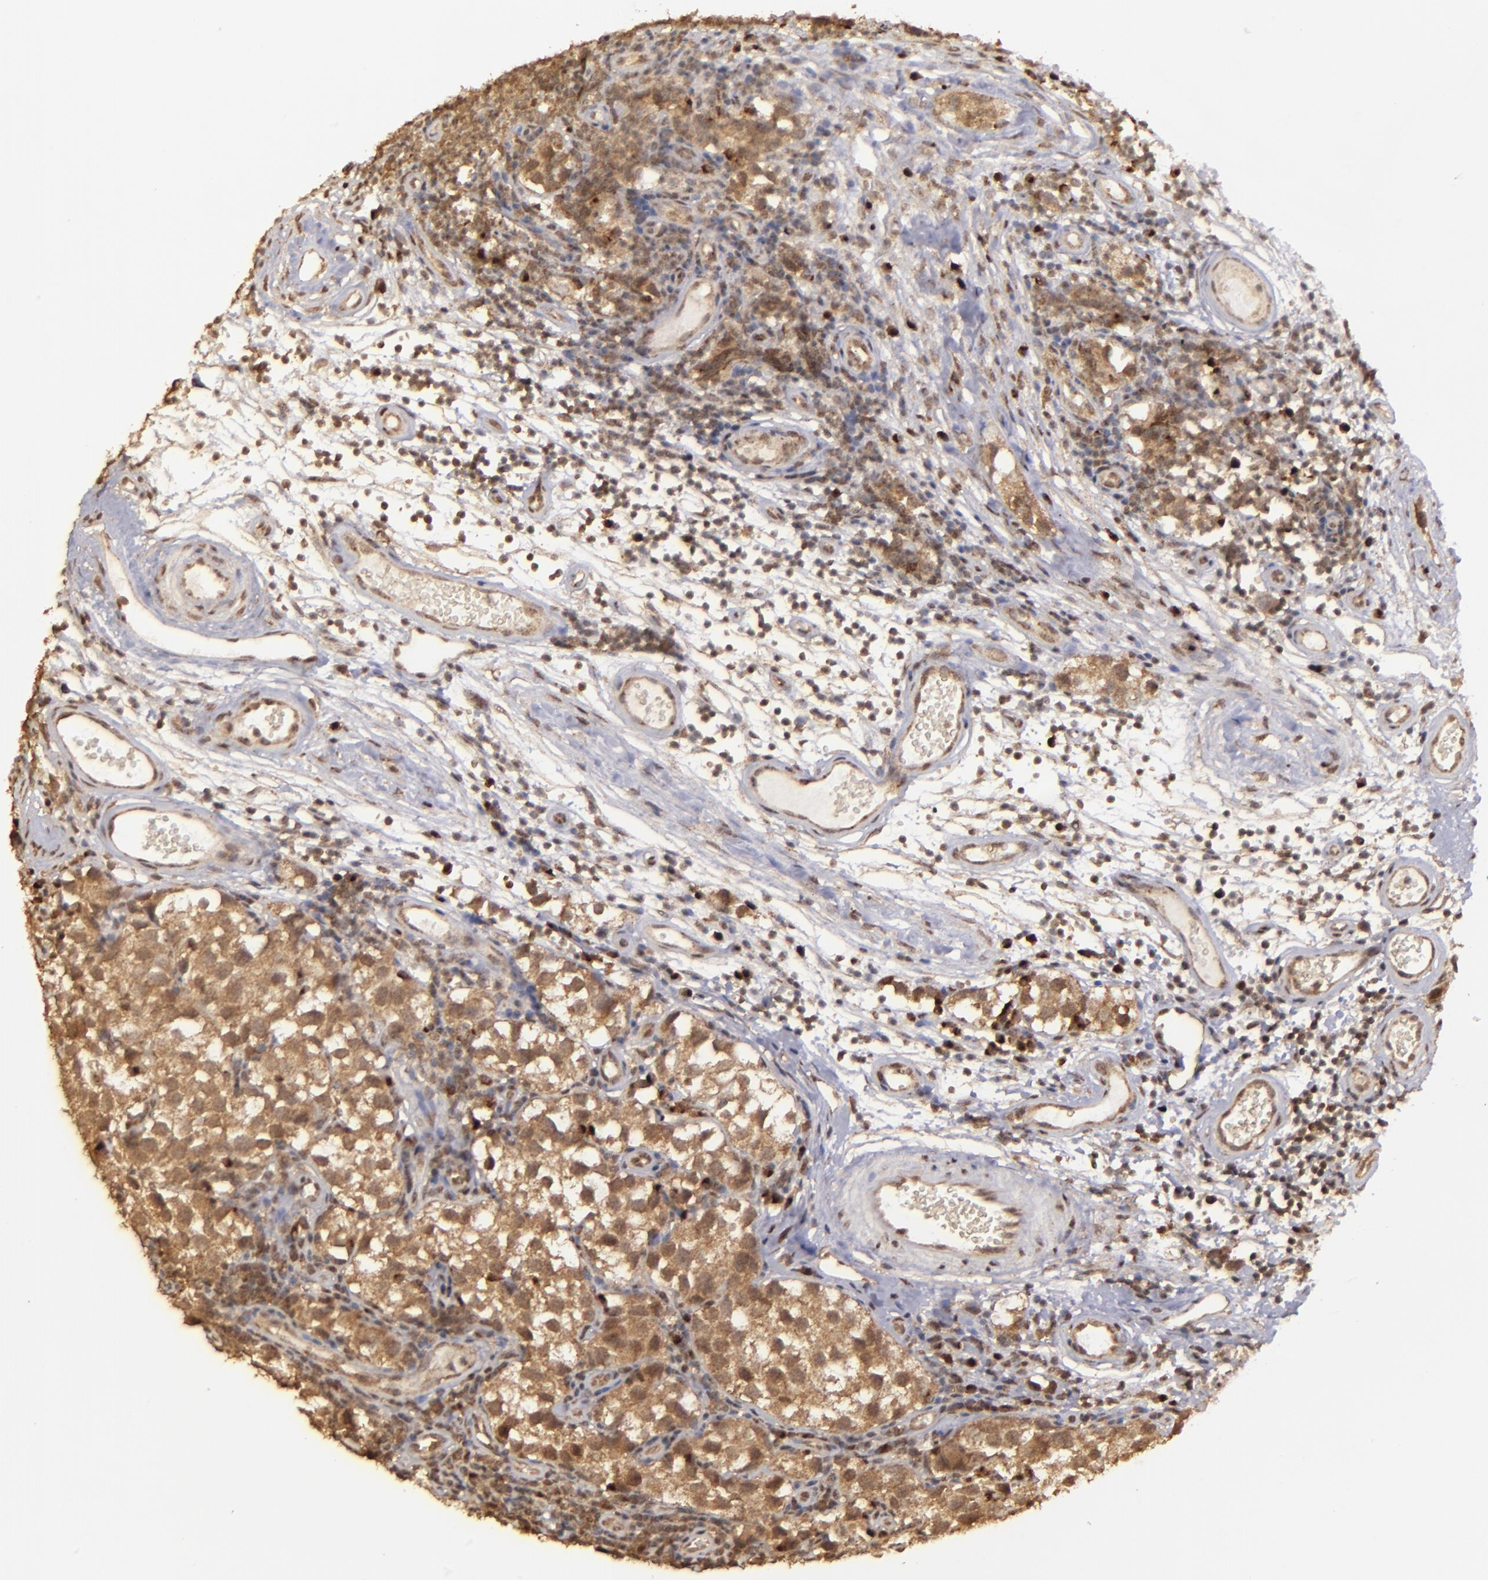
{"staining": {"intensity": "moderate", "quantity": ">75%", "location": "cytoplasmic/membranous,nuclear"}, "tissue": "testis cancer", "cell_type": "Tumor cells", "image_type": "cancer", "snomed": [{"axis": "morphology", "description": "Seminoma, NOS"}, {"axis": "topography", "description": "Testis"}], "caption": "A histopathology image of human testis seminoma stained for a protein exhibits moderate cytoplasmic/membranous and nuclear brown staining in tumor cells.", "gene": "ARNT", "patient": {"sex": "male", "age": 39}}